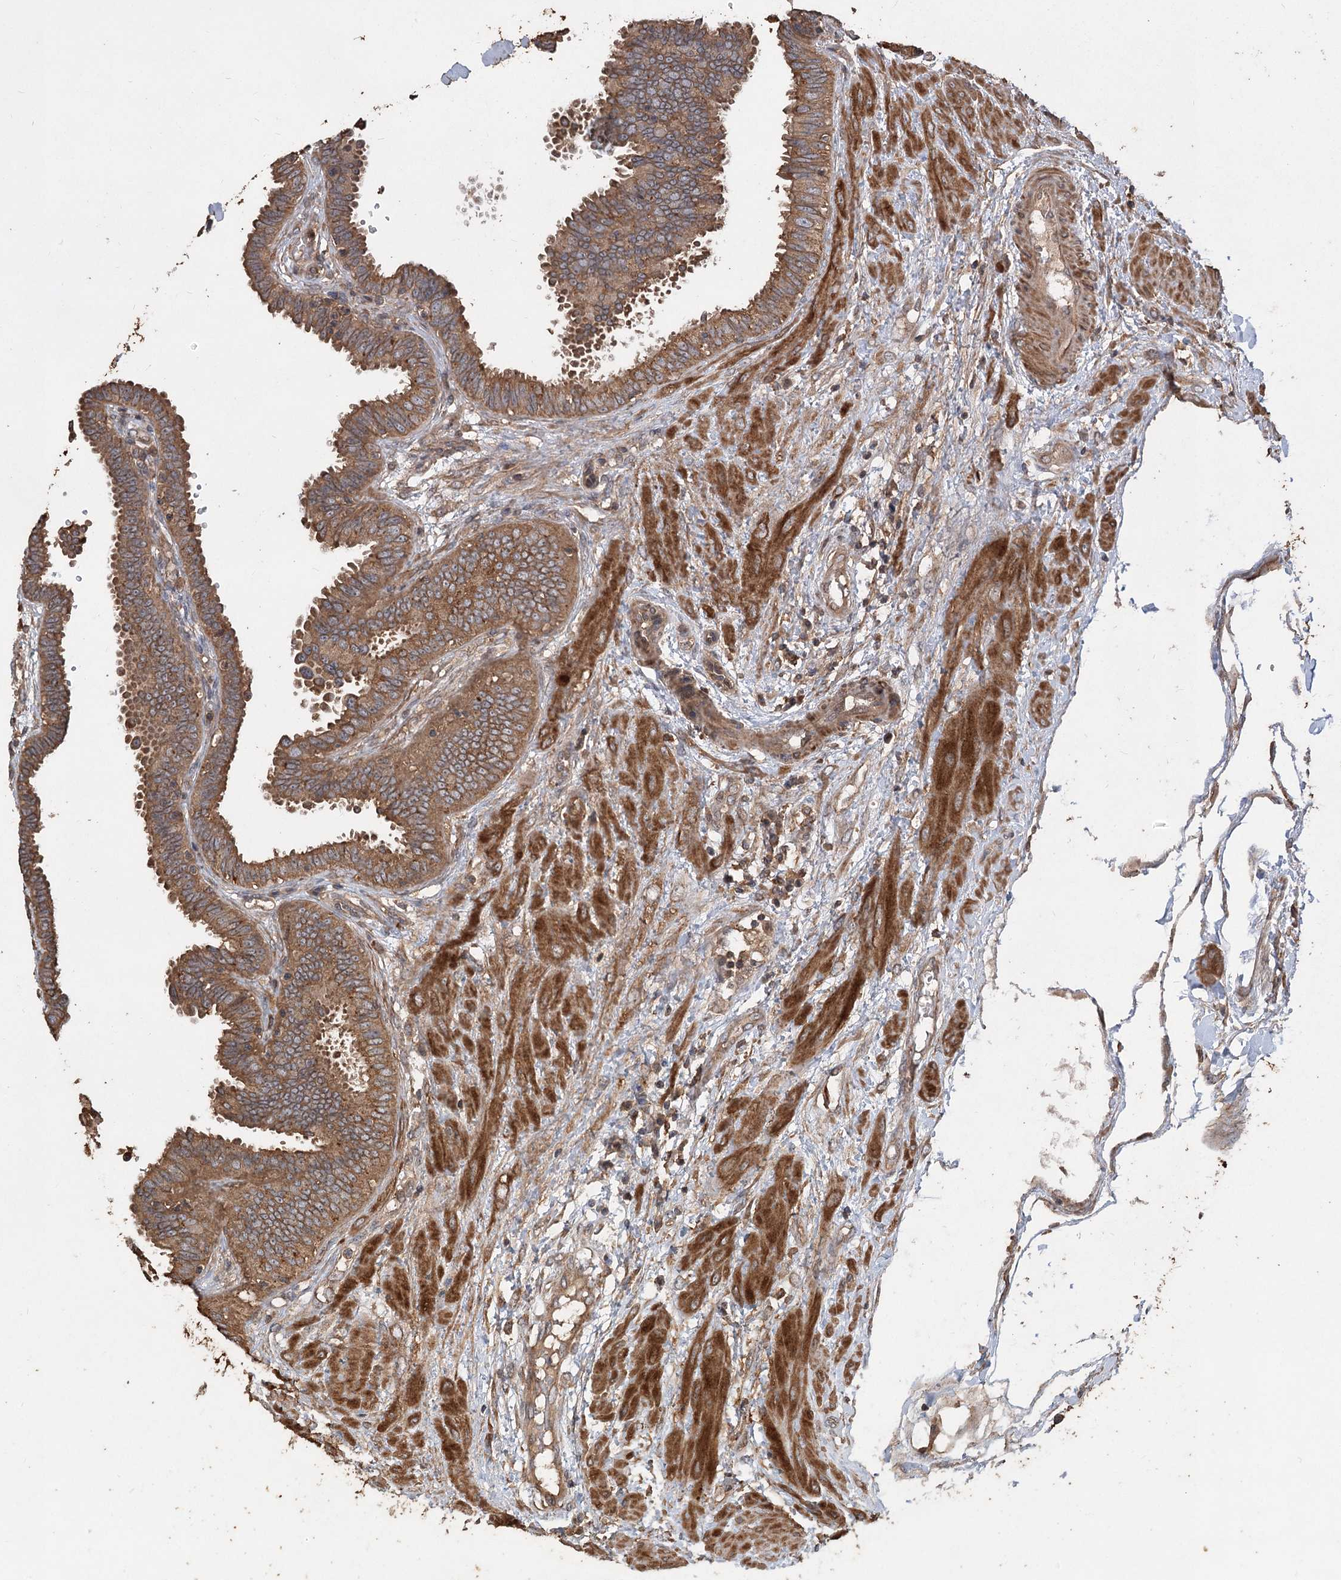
{"staining": {"intensity": "moderate", "quantity": ">75%", "location": "cytoplasmic/membranous"}, "tissue": "fallopian tube", "cell_type": "Glandular cells", "image_type": "normal", "snomed": [{"axis": "morphology", "description": "Normal tissue, NOS"}, {"axis": "topography", "description": "Fallopian tube"}], "caption": "A brown stain labels moderate cytoplasmic/membranous positivity of a protein in glandular cells of normal fallopian tube. Using DAB (3,3'-diaminobenzidine) (brown) and hematoxylin (blue) stains, captured at high magnification using brightfield microscopy.", "gene": "PIK3C2A", "patient": {"sex": "female", "age": 32}}